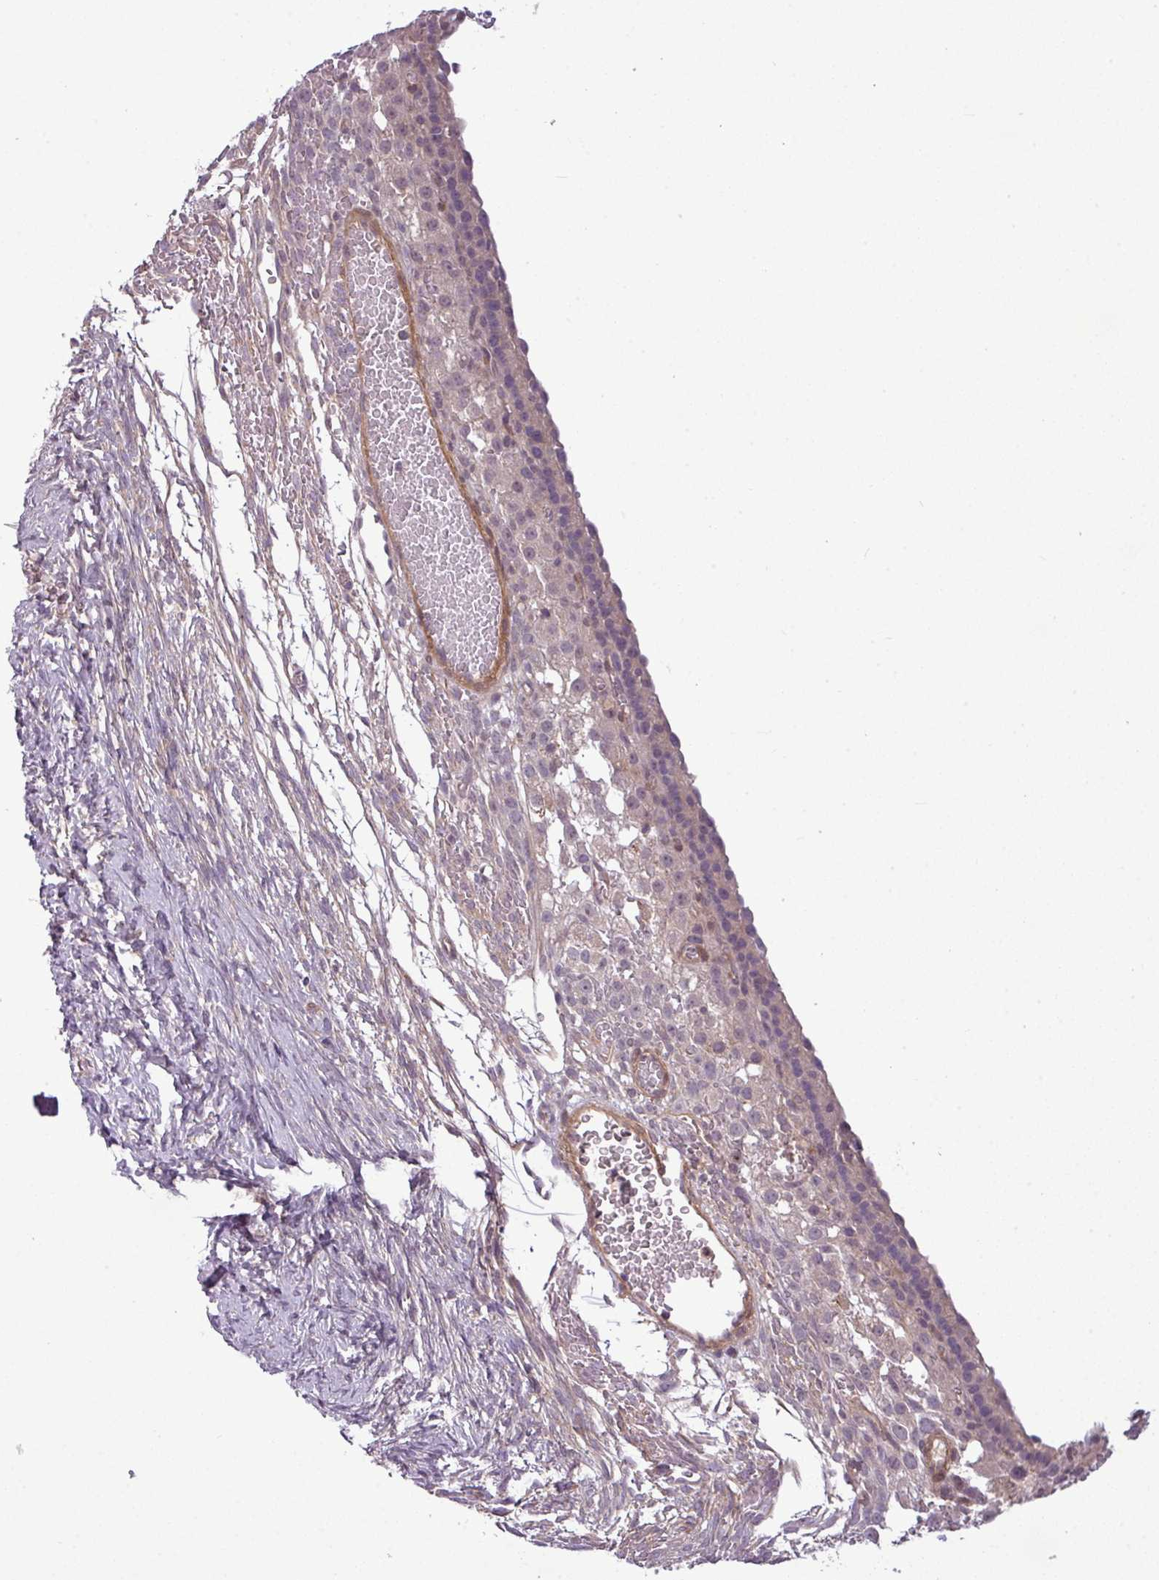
{"staining": {"intensity": "negative", "quantity": "none", "location": "none"}, "tissue": "ovary", "cell_type": "Follicle cells", "image_type": "normal", "snomed": [{"axis": "morphology", "description": "Normal tissue, NOS"}, {"axis": "topography", "description": "Ovary"}], "caption": "DAB (3,3'-diaminobenzidine) immunohistochemical staining of benign human ovary displays no significant positivity in follicle cells. (DAB IHC with hematoxylin counter stain).", "gene": "ZNF35", "patient": {"sex": "female", "age": 39}}